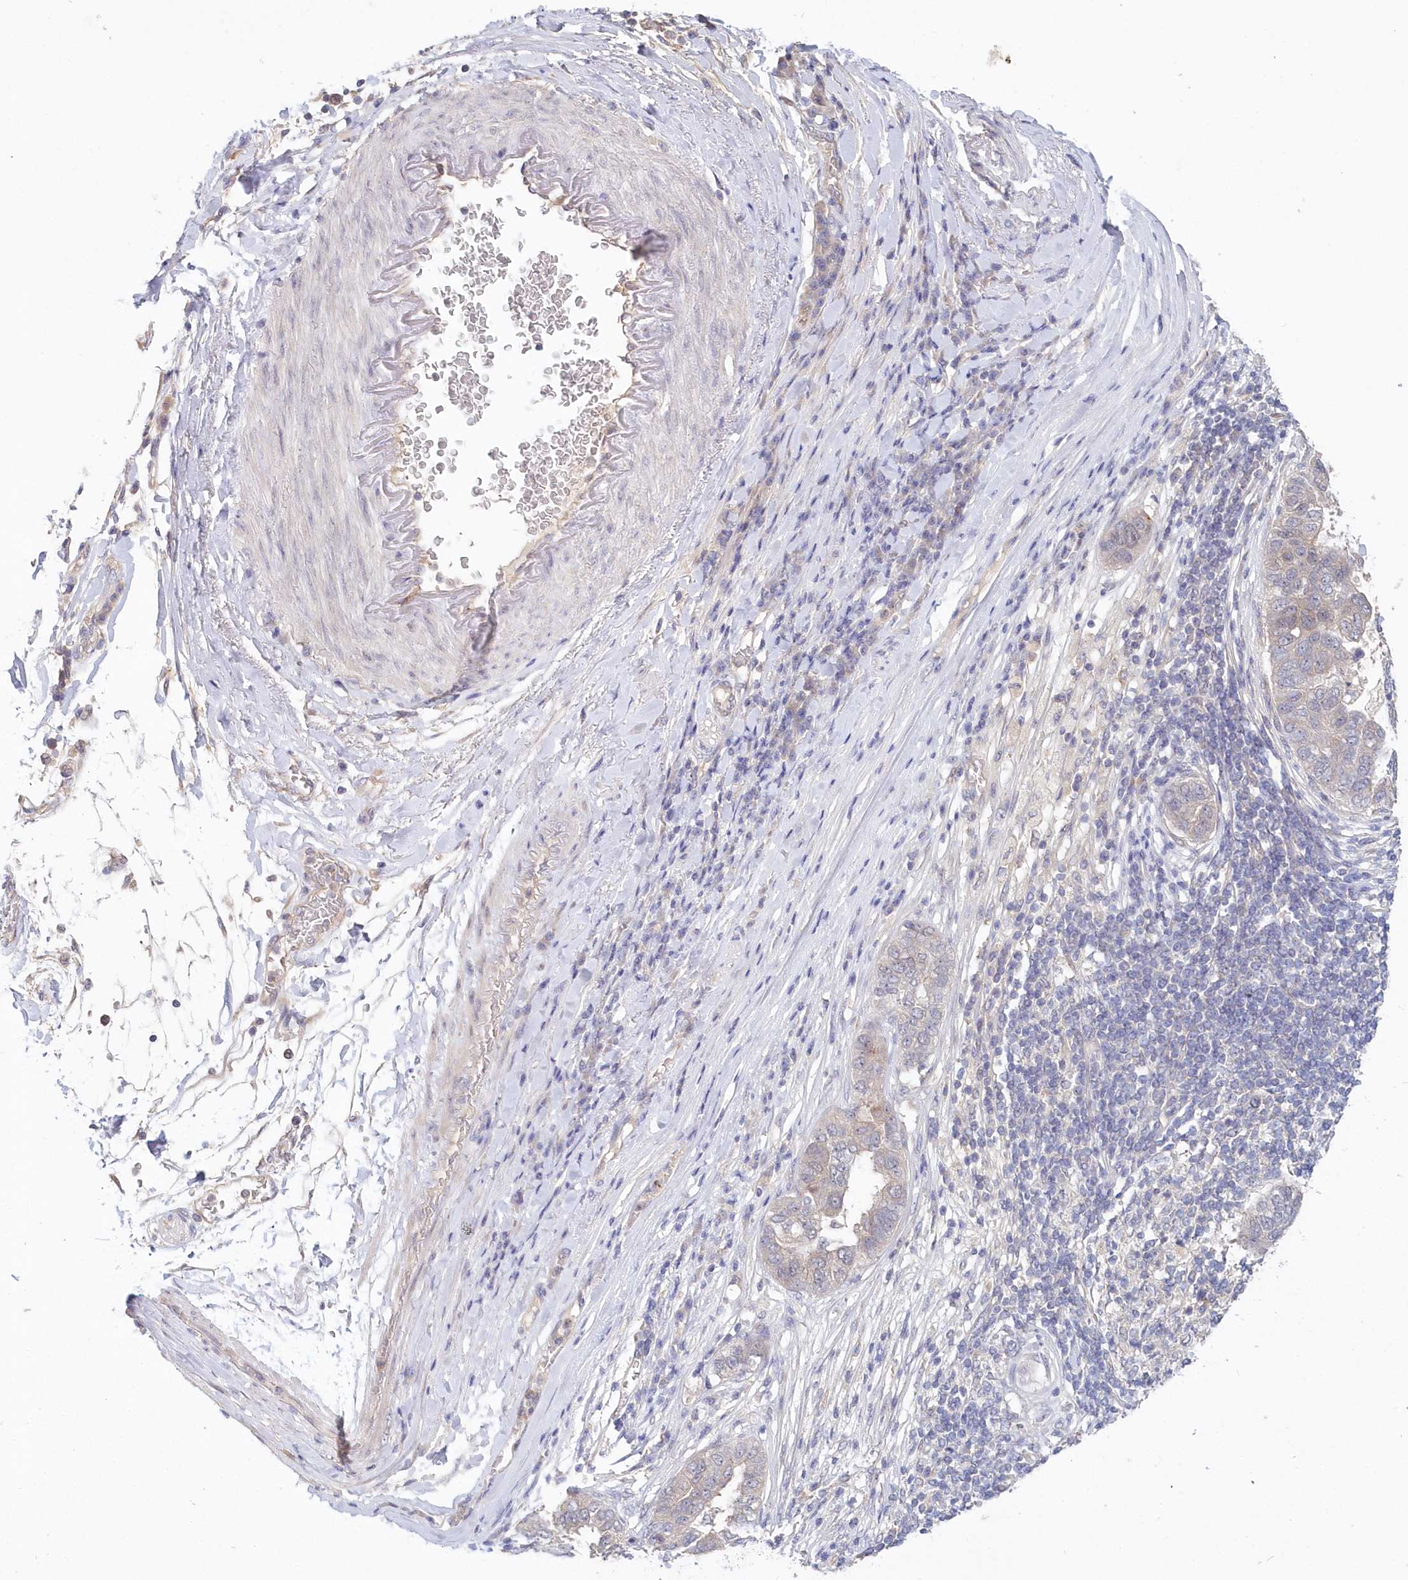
{"staining": {"intensity": "negative", "quantity": "none", "location": "none"}, "tissue": "pancreatic cancer", "cell_type": "Tumor cells", "image_type": "cancer", "snomed": [{"axis": "morphology", "description": "Adenocarcinoma, NOS"}, {"axis": "topography", "description": "Pancreas"}], "caption": "There is no significant expression in tumor cells of pancreatic adenocarcinoma.", "gene": "KATNA1", "patient": {"sex": "female", "age": 61}}